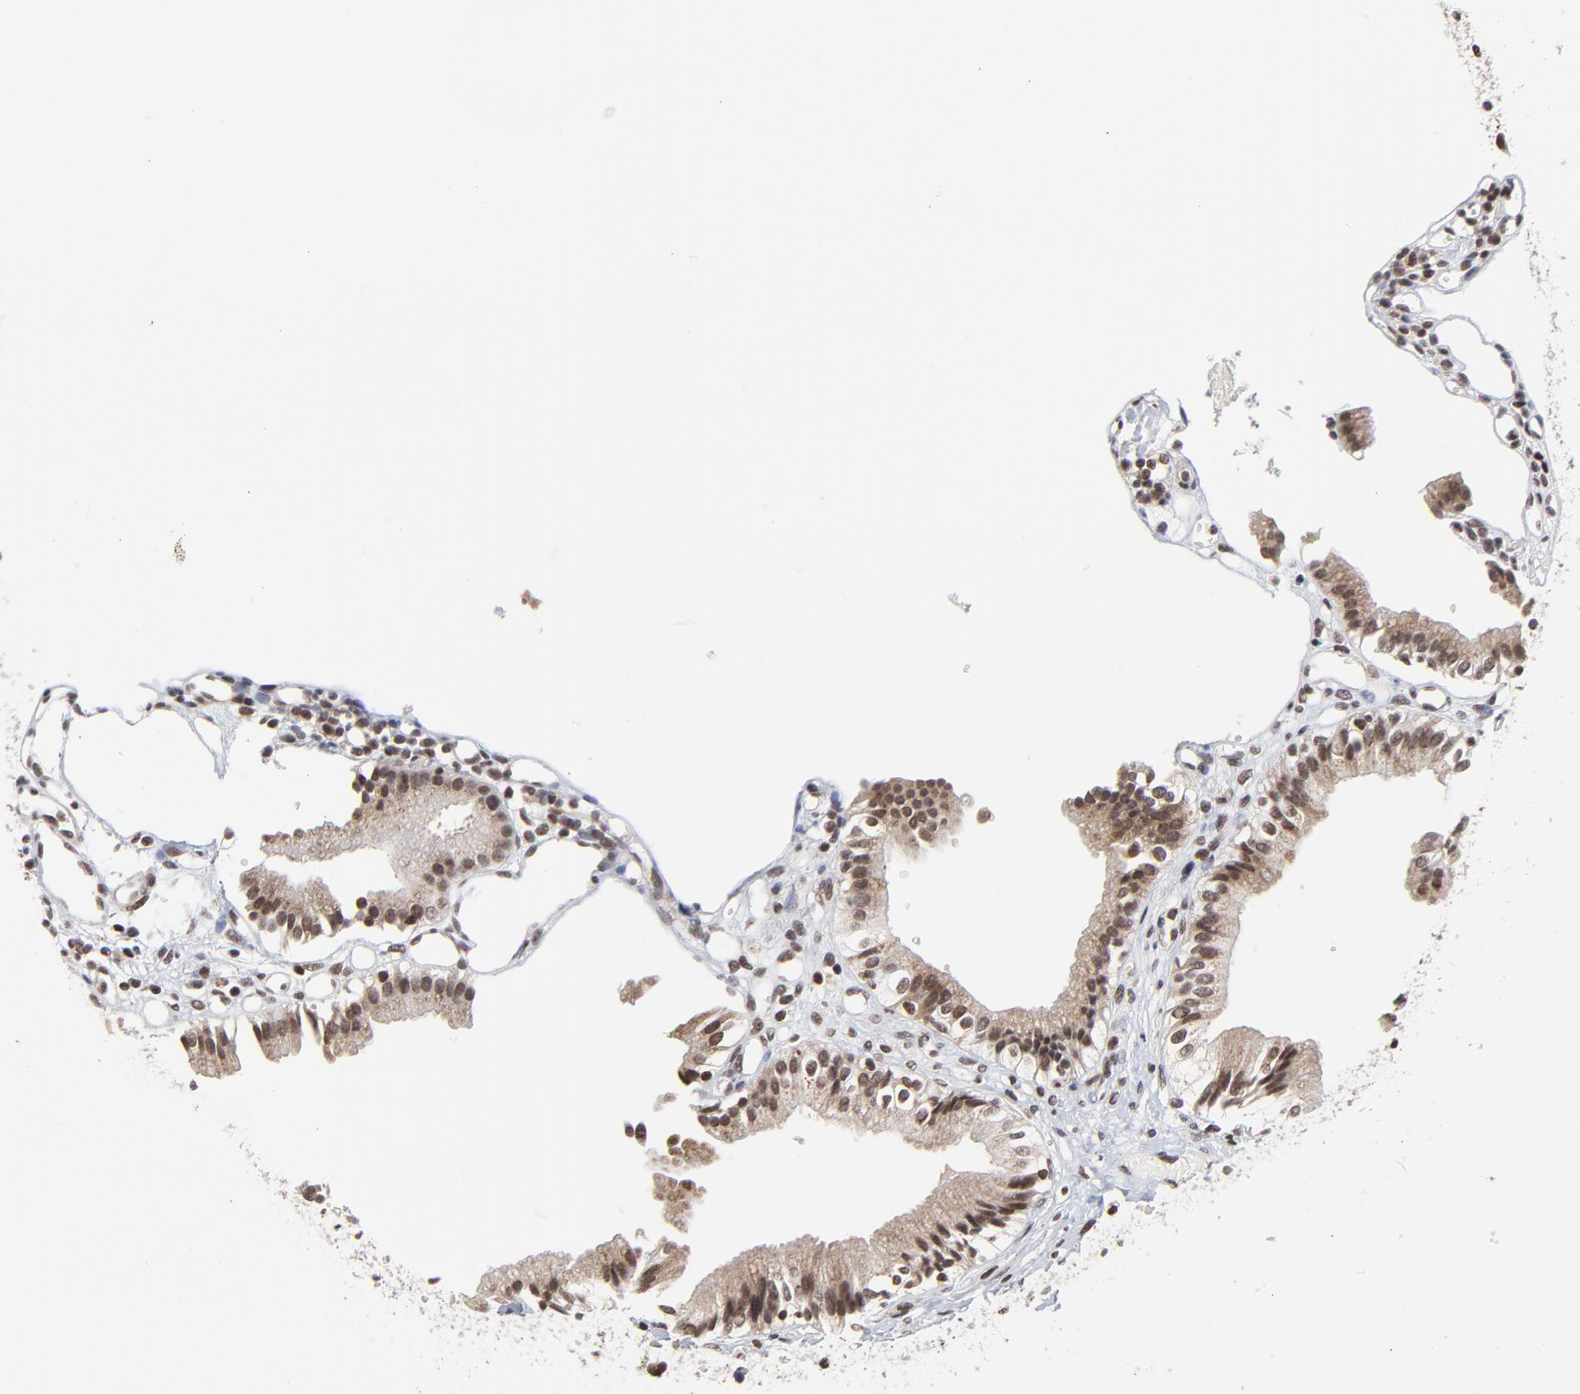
{"staining": {"intensity": "moderate", "quantity": ">75%", "location": "nuclear"}, "tissue": "gallbladder", "cell_type": "Glandular cells", "image_type": "normal", "snomed": [{"axis": "morphology", "description": "Normal tissue, NOS"}, {"axis": "topography", "description": "Gallbladder"}], "caption": "Glandular cells exhibit medium levels of moderate nuclear positivity in approximately >75% of cells in benign human gallbladder.", "gene": "ZNF777", "patient": {"sex": "male", "age": 65}}